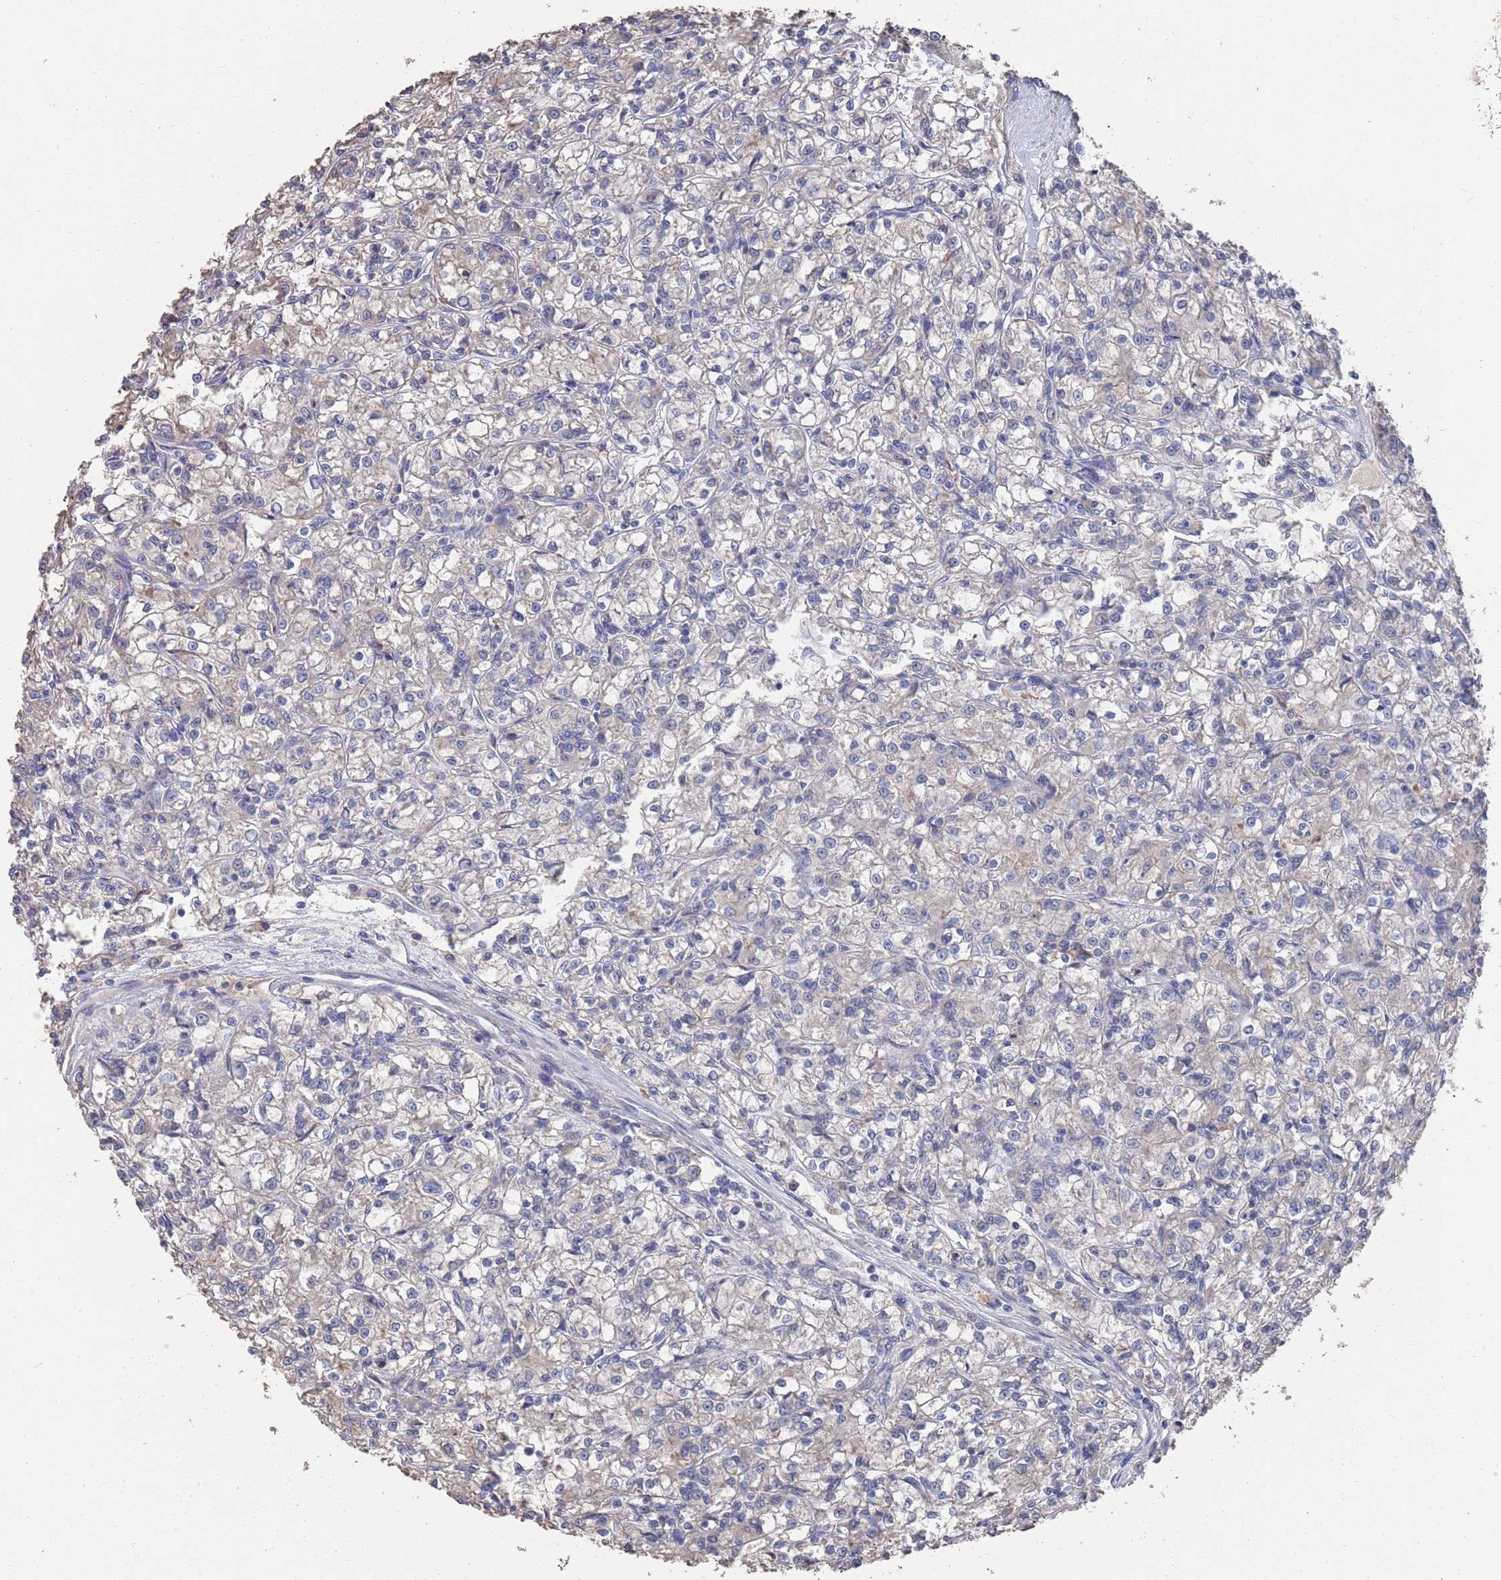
{"staining": {"intensity": "negative", "quantity": "none", "location": "none"}, "tissue": "renal cancer", "cell_type": "Tumor cells", "image_type": "cancer", "snomed": [{"axis": "morphology", "description": "Adenocarcinoma, NOS"}, {"axis": "topography", "description": "Kidney"}], "caption": "Immunohistochemistry (IHC) of renal adenocarcinoma displays no positivity in tumor cells.", "gene": "BTBD18", "patient": {"sex": "female", "age": 59}}